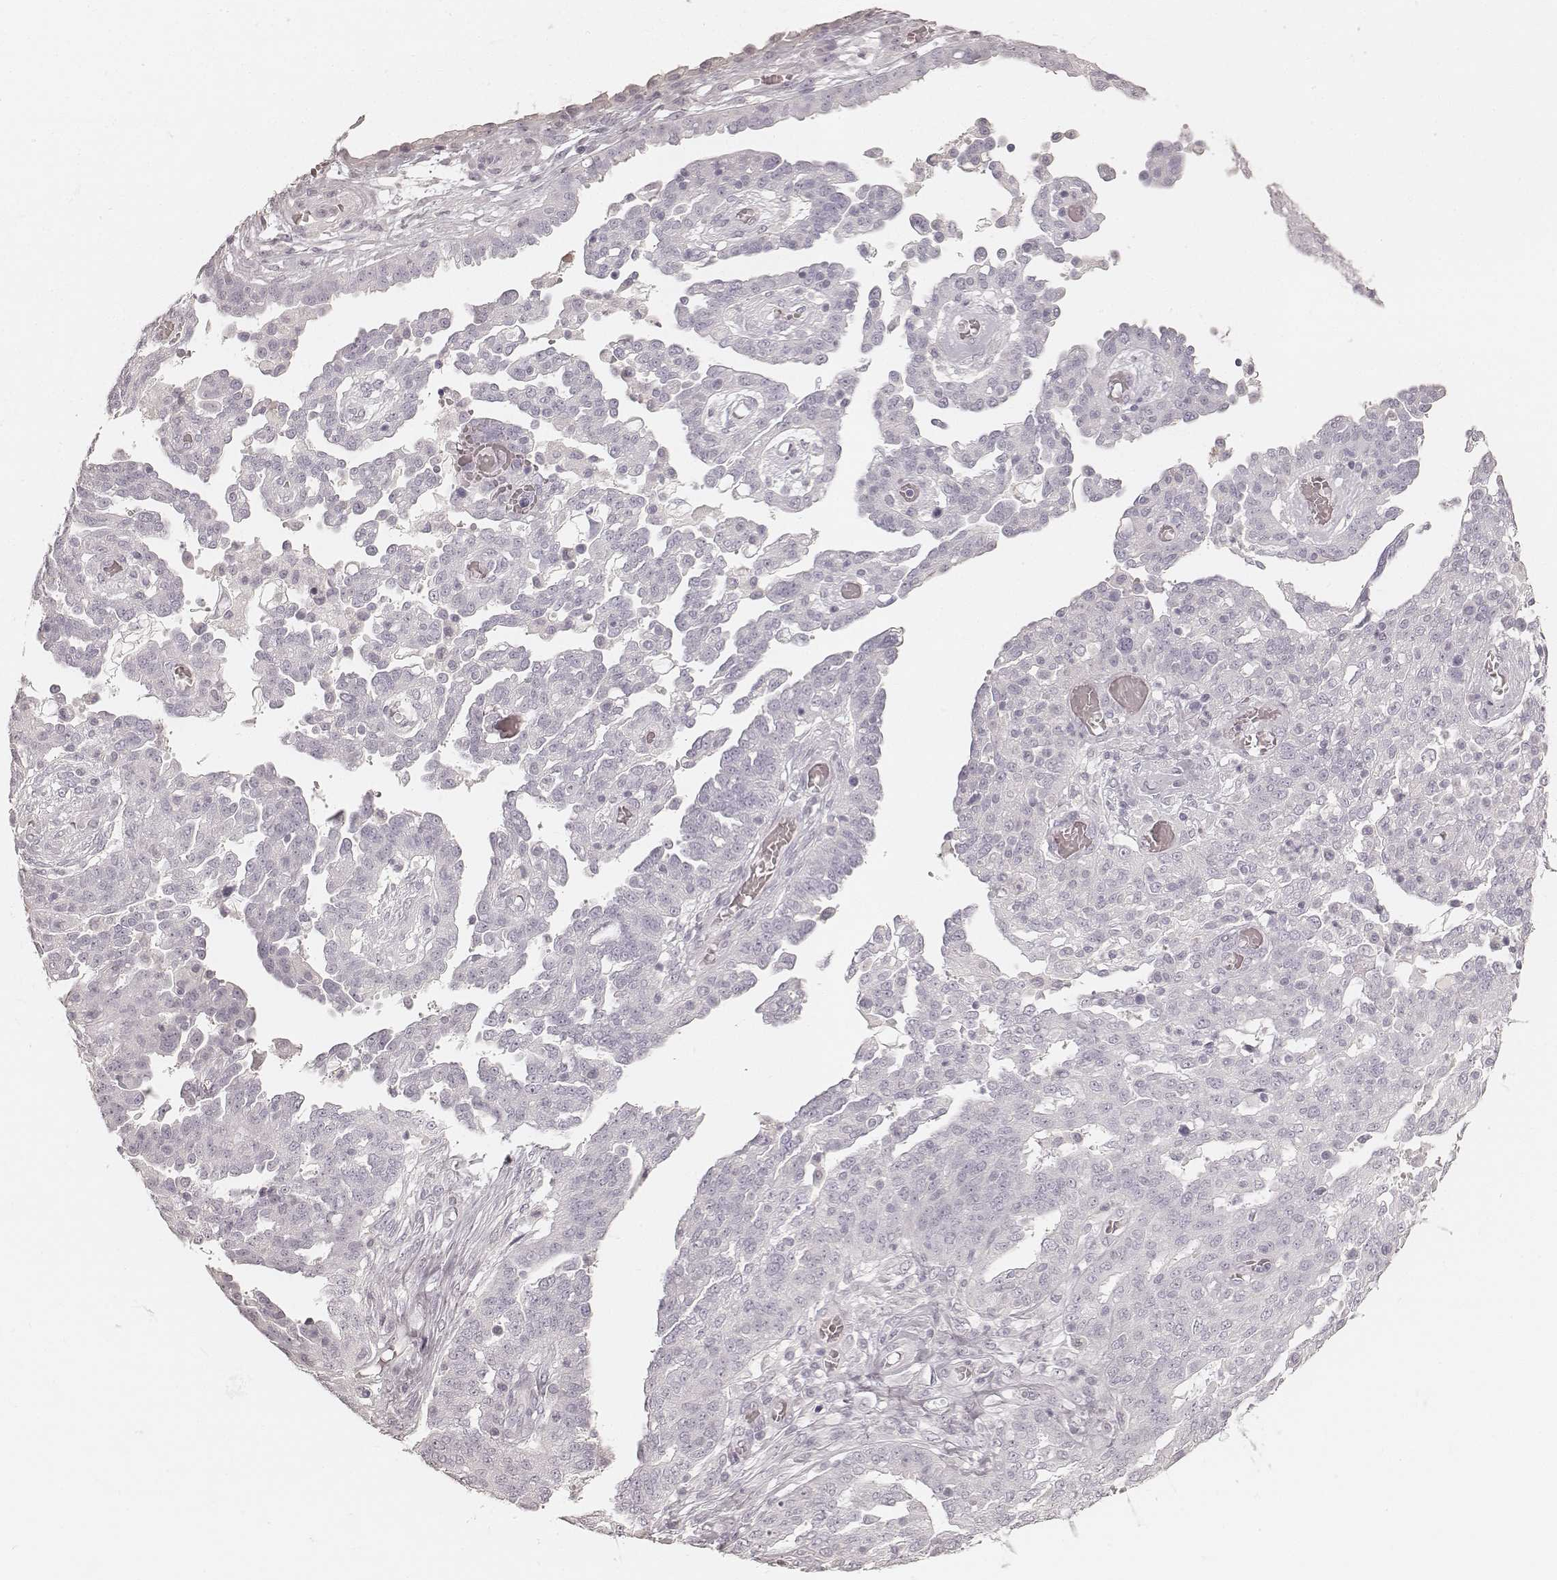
{"staining": {"intensity": "negative", "quantity": "none", "location": "none"}, "tissue": "ovarian cancer", "cell_type": "Tumor cells", "image_type": "cancer", "snomed": [{"axis": "morphology", "description": "Cystadenocarcinoma, serous, NOS"}, {"axis": "topography", "description": "Ovary"}], "caption": "Serous cystadenocarcinoma (ovarian) was stained to show a protein in brown. There is no significant expression in tumor cells.", "gene": "KRT26", "patient": {"sex": "female", "age": 67}}